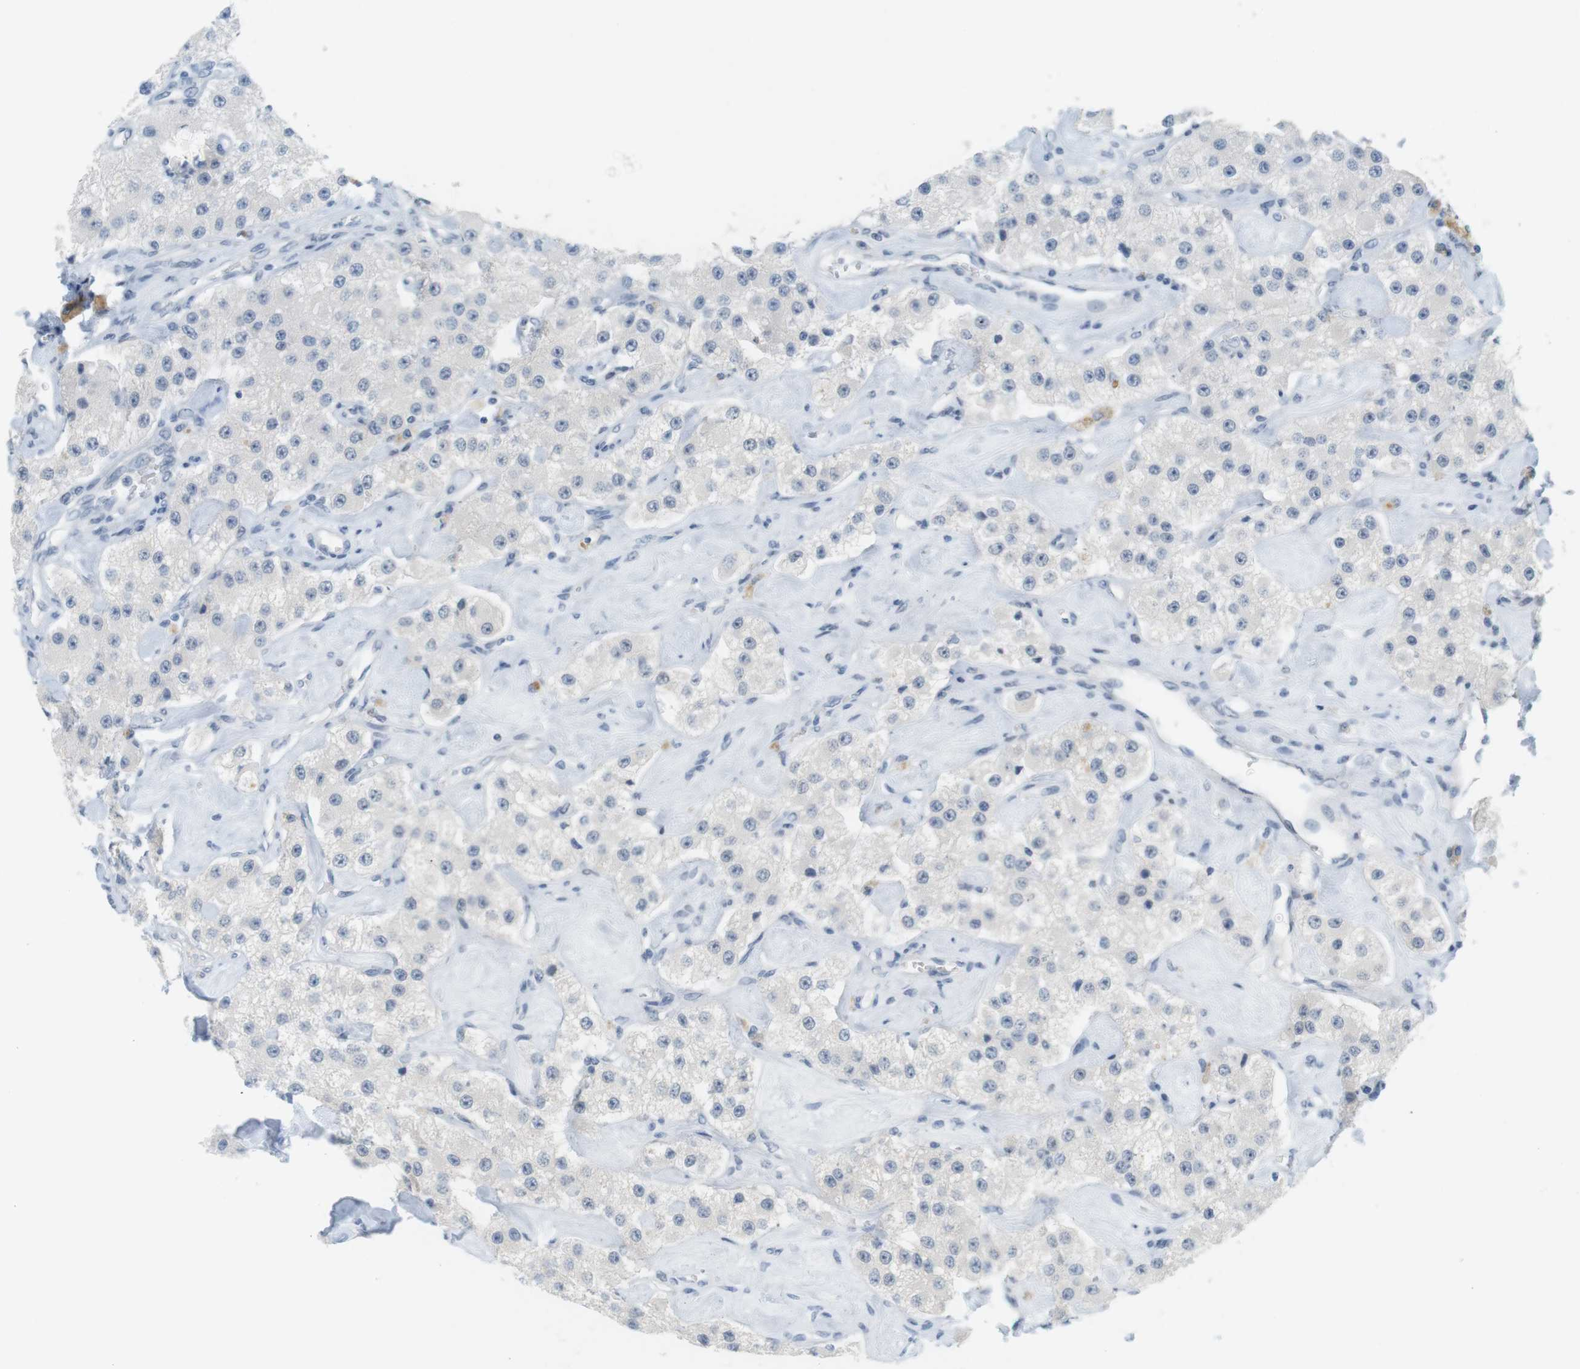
{"staining": {"intensity": "negative", "quantity": "none", "location": "none"}, "tissue": "carcinoid", "cell_type": "Tumor cells", "image_type": "cancer", "snomed": [{"axis": "morphology", "description": "Carcinoid, malignant, NOS"}, {"axis": "topography", "description": "Pancreas"}], "caption": "The histopathology image demonstrates no significant expression in tumor cells of carcinoid (malignant). Brightfield microscopy of immunohistochemistry (IHC) stained with DAB (3,3'-diaminobenzidine) (brown) and hematoxylin (blue), captured at high magnification.", "gene": "CREB3L2", "patient": {"sex": "male", "age": 41}}